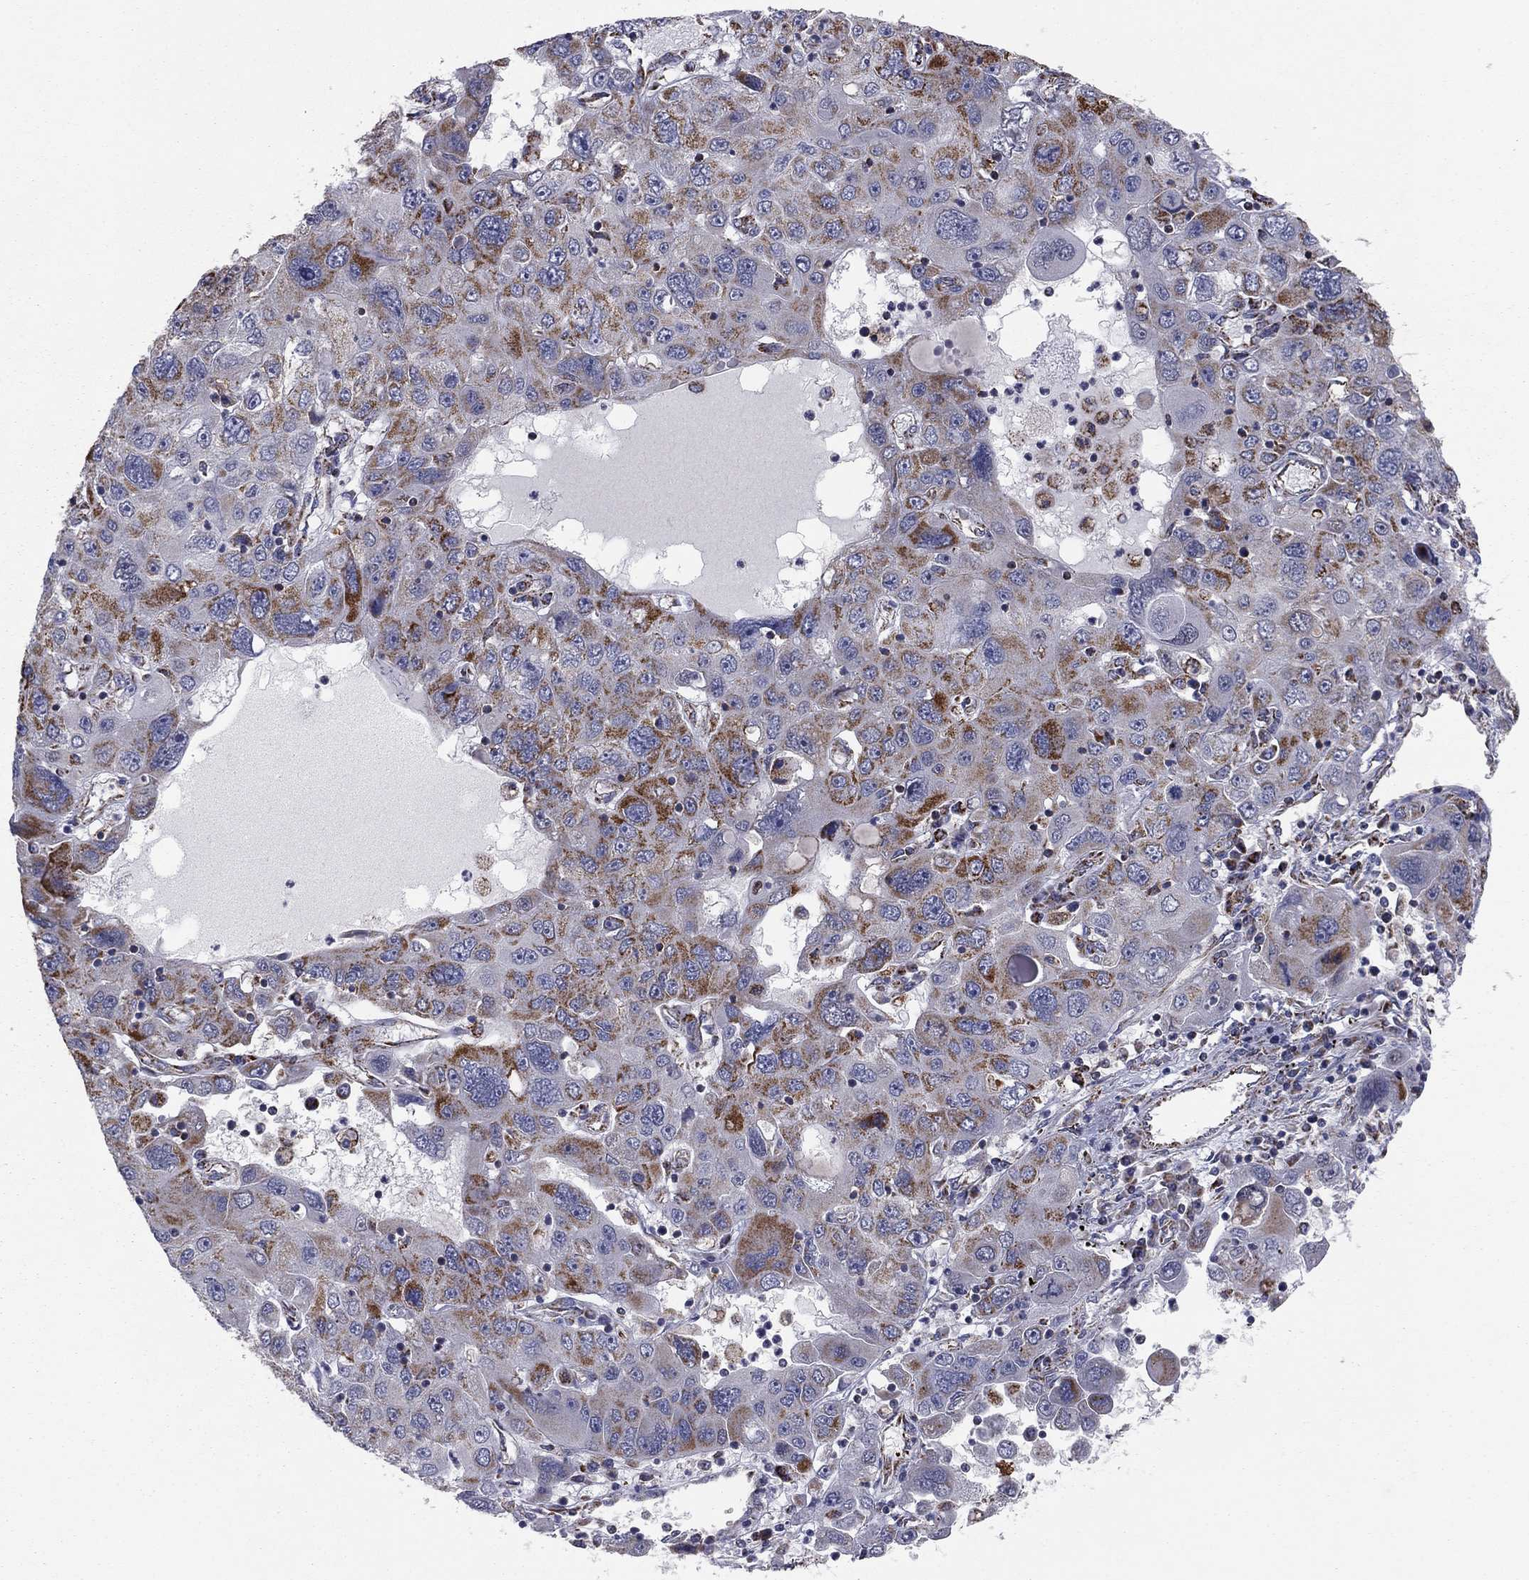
{"staining": {"intensity": "strong", "quantity": "25%-75%", "location": "cytoplasmic/membranous"}, "tissue": "stomach cancer", "cell_type": "Tumor cells", "image_type": "cancer", "snomed": [{"axis": "morphology", "description": "Adenocarcinoma, NOS"}, {"axis": "topography", "description": "Stomach"}], "caption": "There is high levels of strong cytoplasmic/membranous expression in tumor cells of stomach cancer, as demonstrated by immunohistochemical staining (brown color).", "gene": "NDUFV1", "patient": {"sex": "male", "age": 56}}